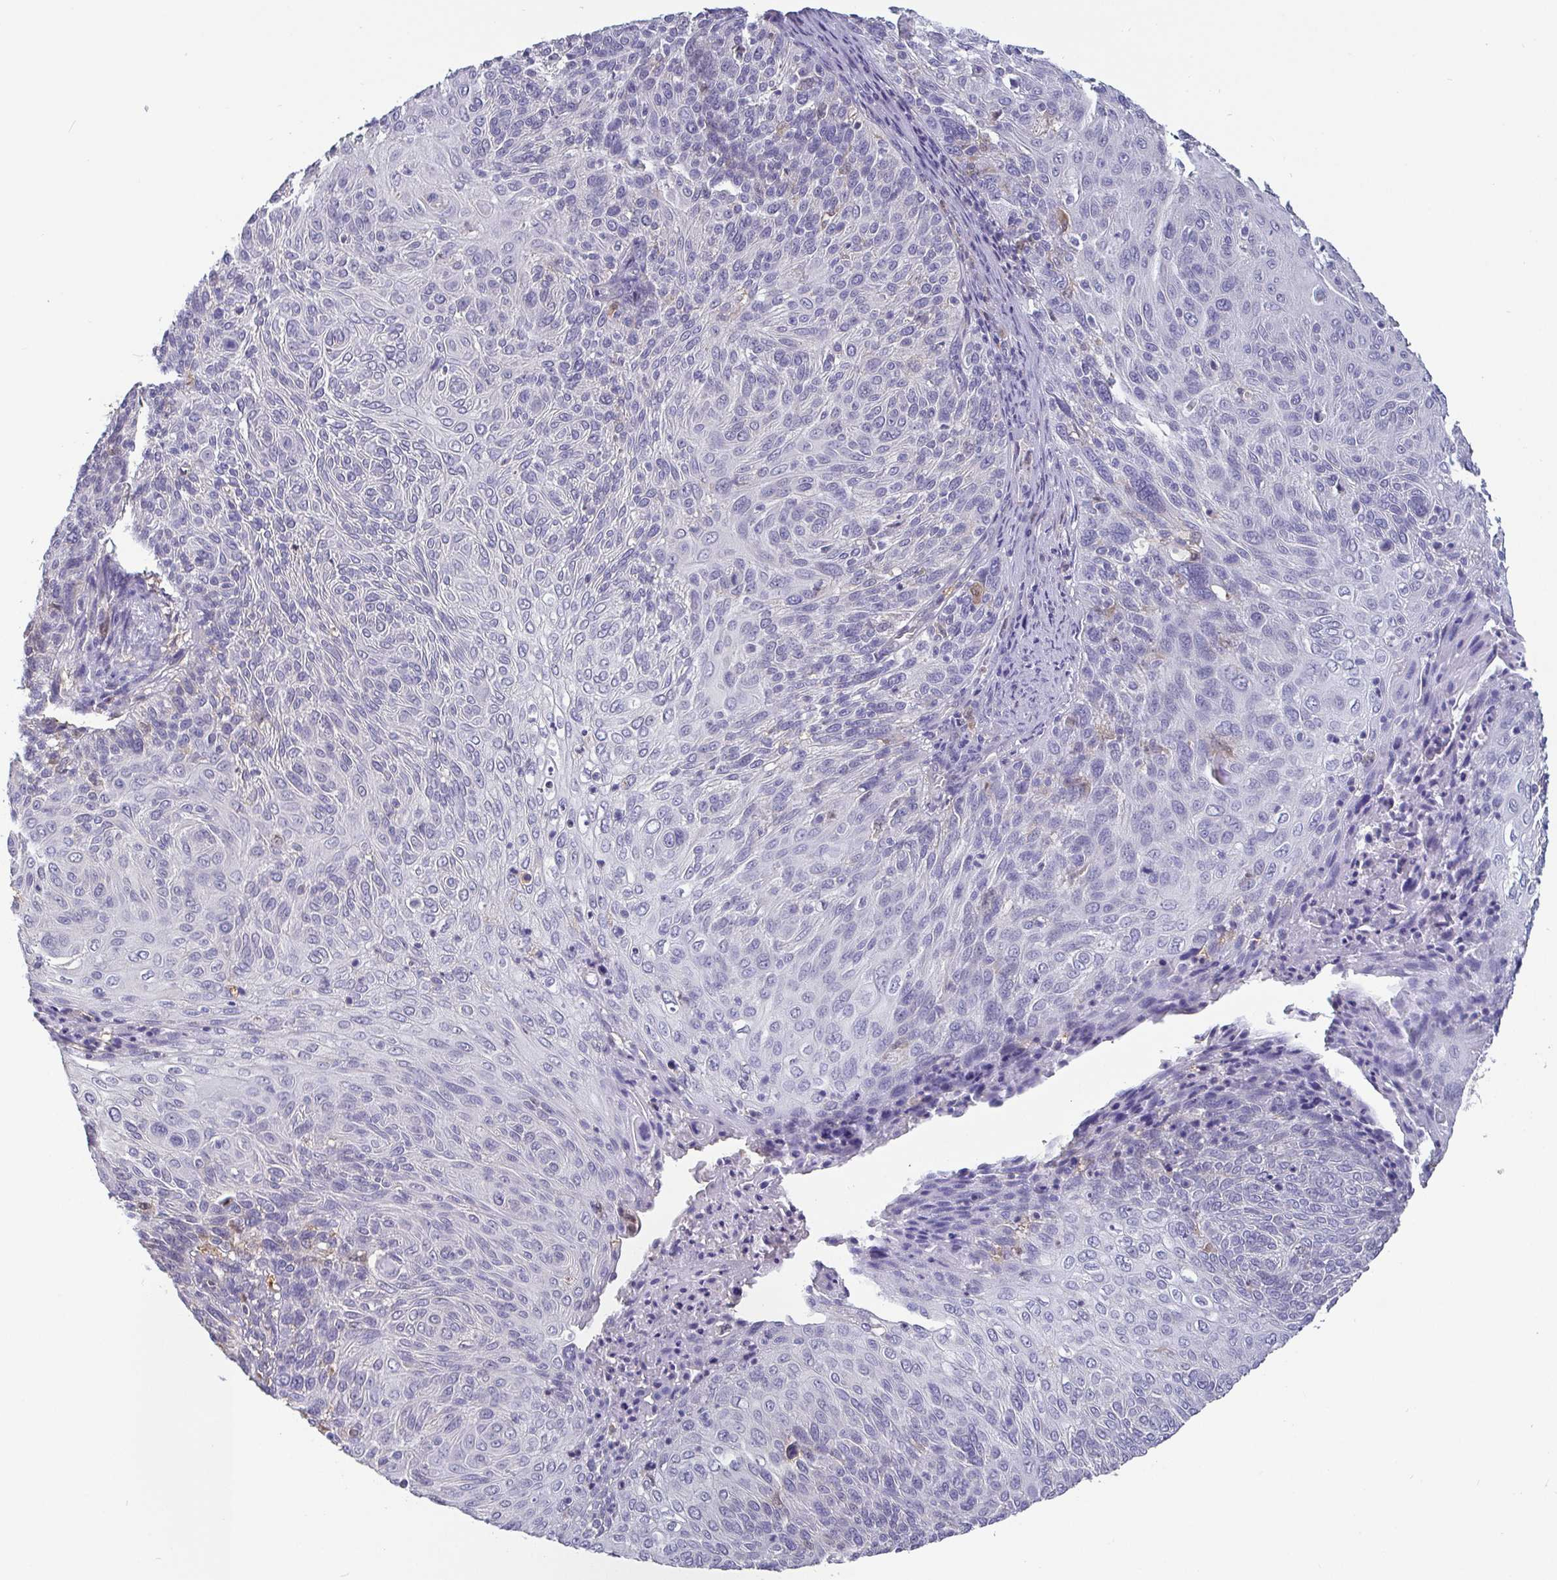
{"staining": {"intensity": "negative", "quantity": "none", "location": "none"}, "tissue": "cervical cancer", "cell_type": "Tumor cells", "image_type": "cancer", "snomed": [{"axis": "morphology", "description": "Squamous cell carcinoma, NOS"}, {"axis": "topography", "description": "Cervix"}], "caption": "A photomicrograph of squamous cell carcinoma (cervical) stained for a protein reveals no brown staining in tumor cells.", "gene": "IDH1", "patient": {"sex": "female", "age": 31}}